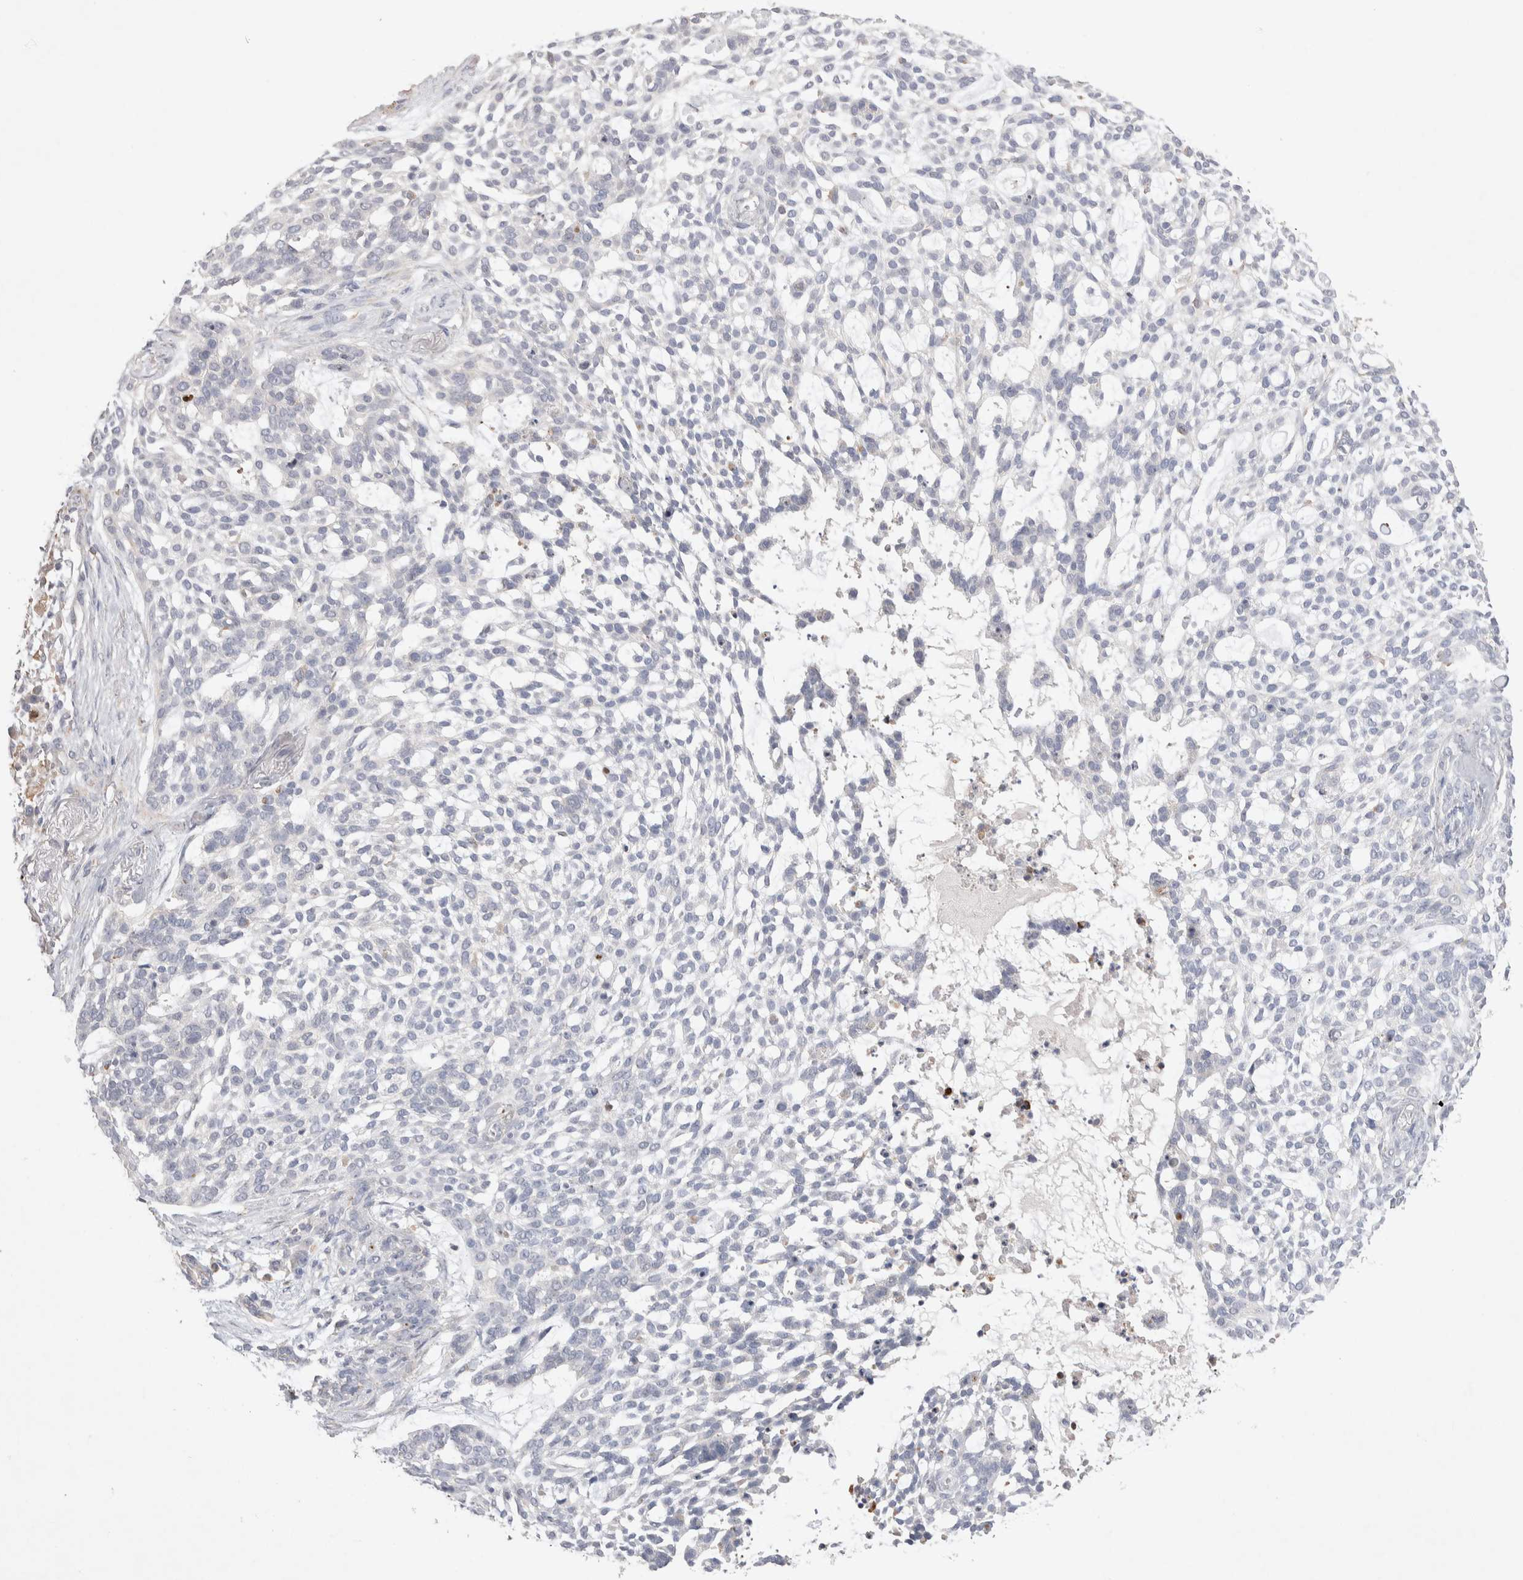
{"staining": {"intensity": "negative", "quantity": "none", "location": "none"}, "tissue": "skin cancer", "cell_type": "Tumor cells", "image_type": "cancer", "snomed": [{"axis": "morphology", "description": "Basal cell carcinoma"}, {"axis": "topography", "description": "Skin"}], "caption": "Image shows no significant protein expression in tumor cells of skin cancer.", "gene": "FFAR2", "patient": {"sex": "female", "age": 64}}